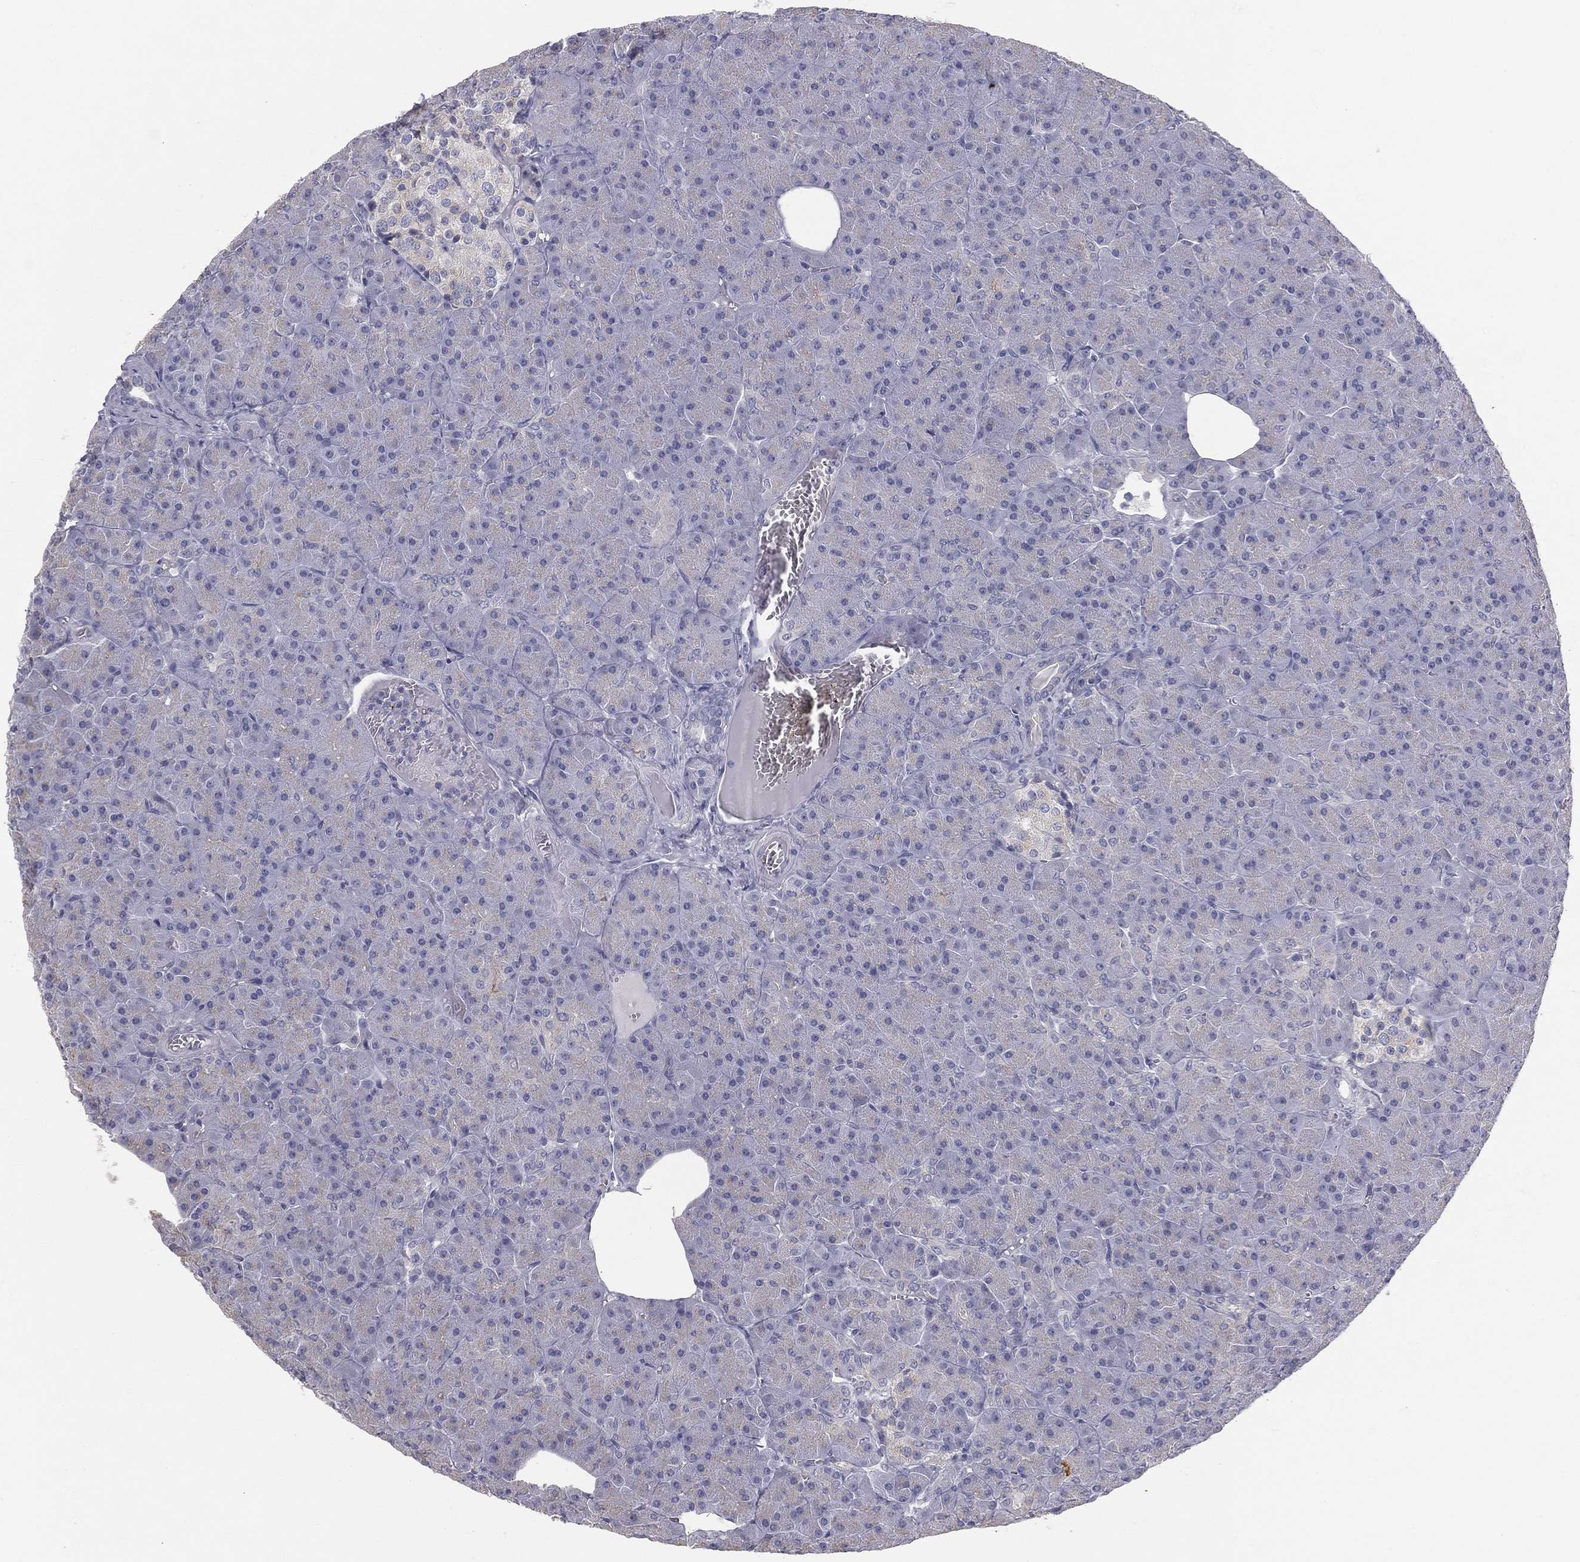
{"staining": {"intensity": "negative", "quantity": "none", "location": "none"}, "tissue": "pancreas", "cell_type": "Exocrine glandular cells", "image_type": "normal", "snomed": [{"axis": "morphology", "description": "Normal tissue, NOS"}, {"axis": "topography", "description": "Pancreas"}], "caption": "DAB (3,3'-diaminobenzidine) immunohistochemical staining of benign human pancreas reveals no significant expression in exocrine glandular cells.", "gene": "MUC13", "patient": {"sex": "male", "age": 61}}